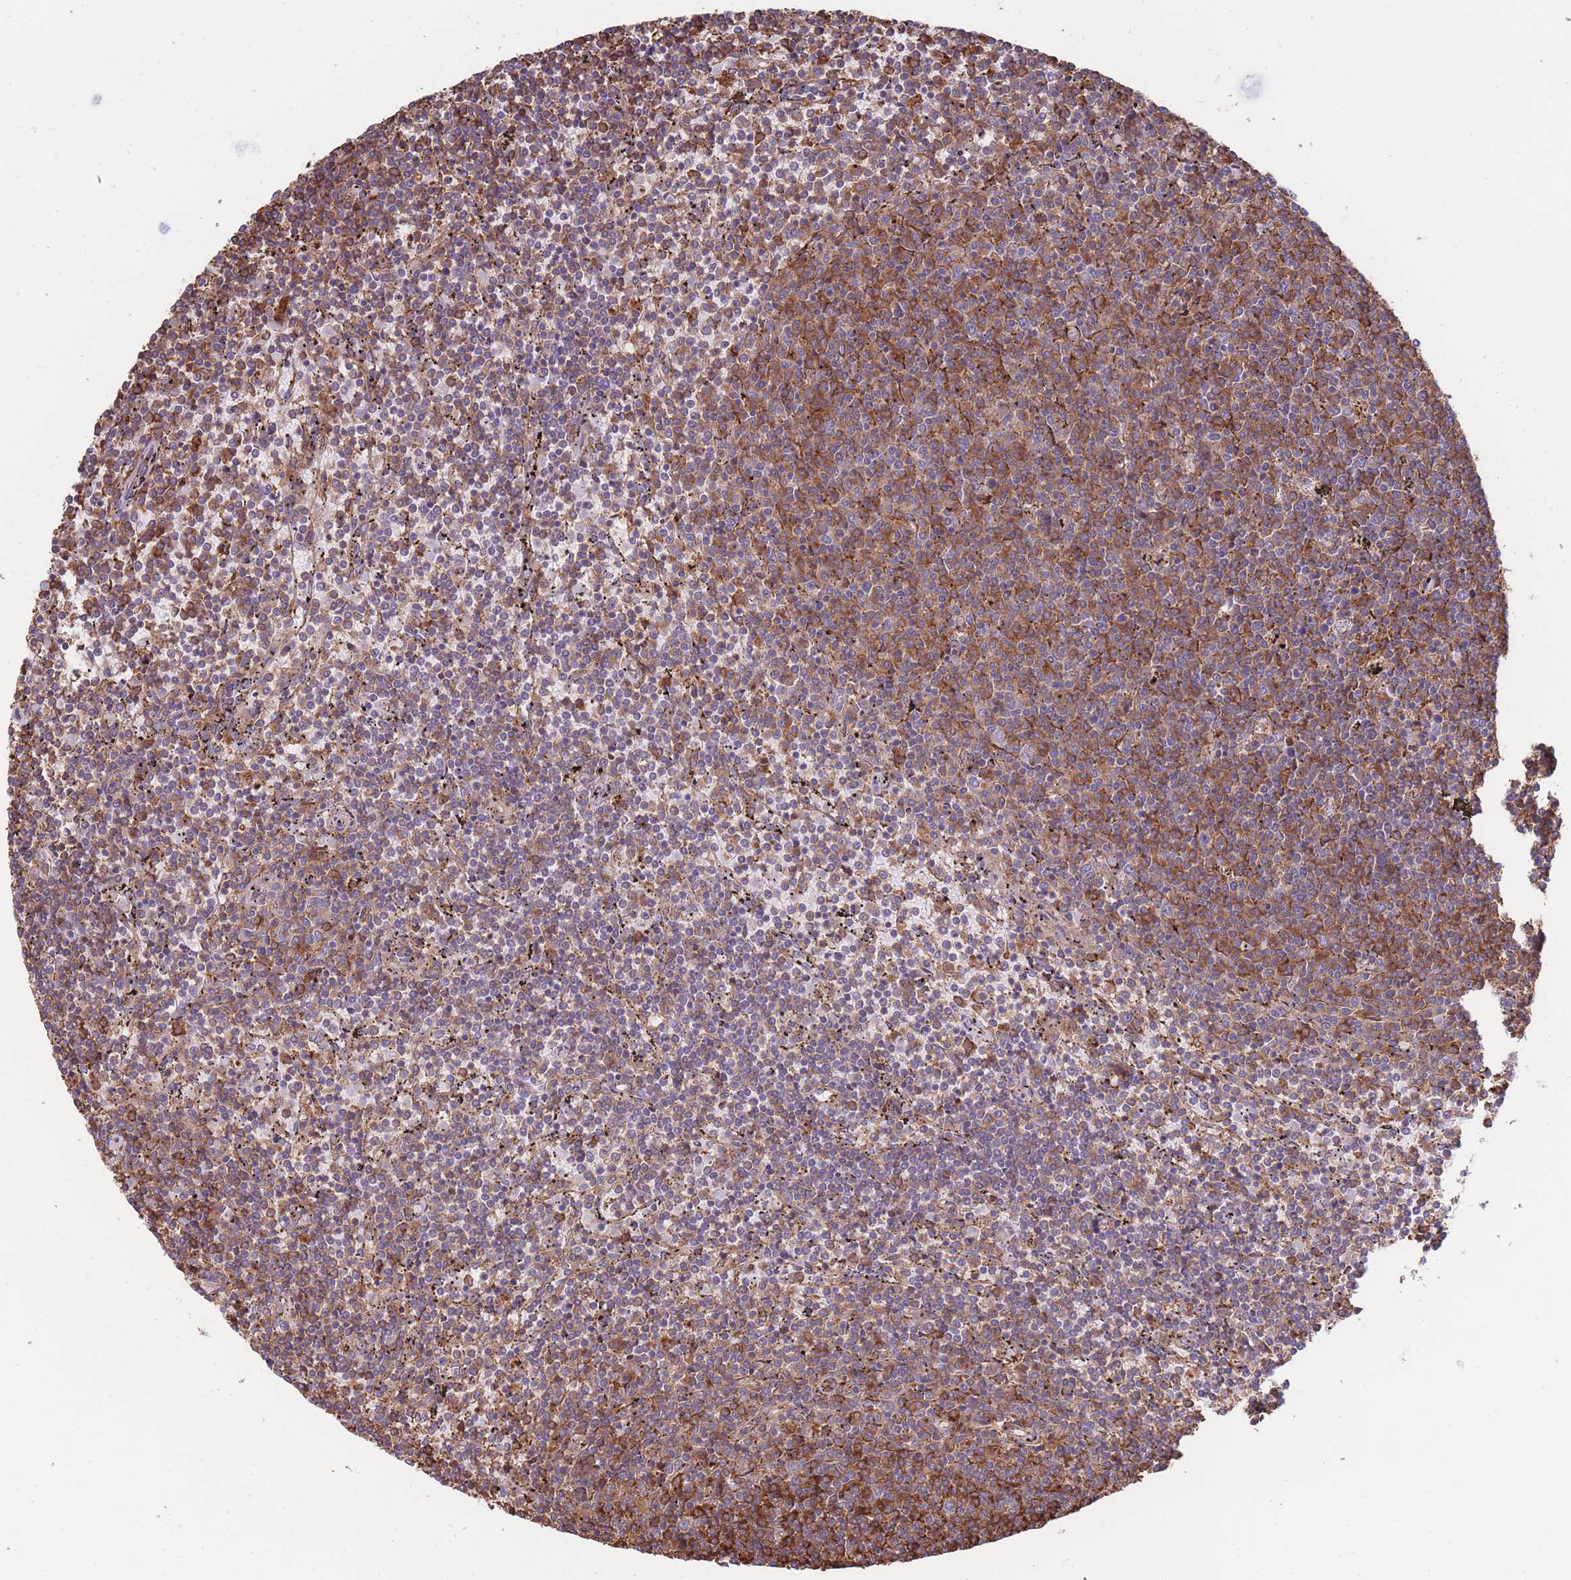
{"staining": {"intensity": "strong", "quantity": "25%-75%", "location": "cytoplasmic/membranous"}, "tissue": "lymphoma", "cell_type": "Tumor cells", "image_type": "cancer", "snomed": [{"axis": "morphology", "description": "Malignant lymphoma, non-Hodgkin's type, Low grade"}, {"axis": "topography", "description": "Spleen"}], "caption": "The immunohistochemical stain highlights strong cytoplasmic/membranous staining in tumor cells of lymphoma tissue.", "gene": "LRRN4CL", "patient": {"sex": "female", "age": 50}}